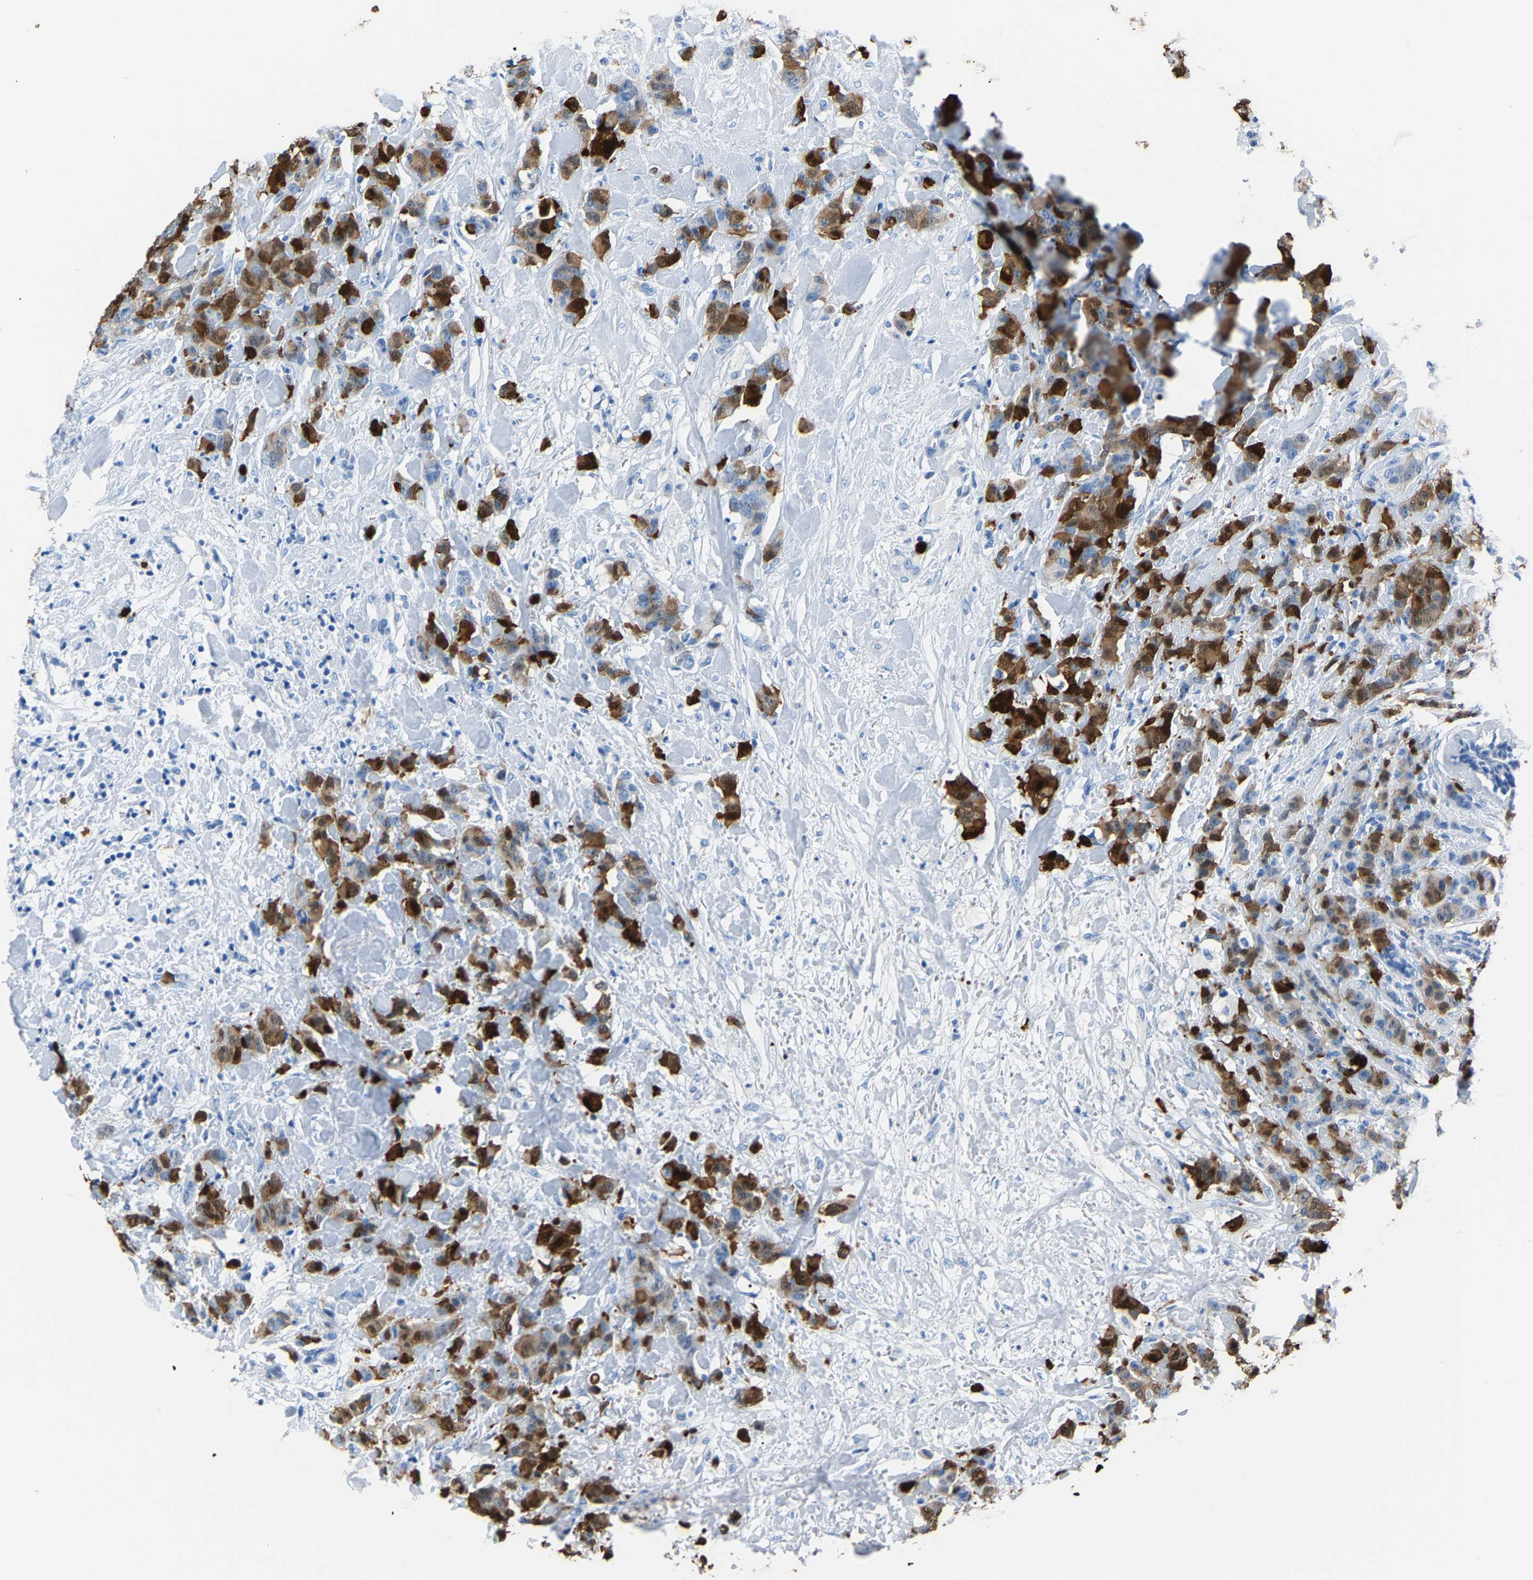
{"staining": {"intensity": "strong", "quantity": ">75%", "location": "cytoplasmic/membranous"}, "tissue": "breast cancer", "cell_type": "Tumor cells", "image_type": "cancer", "snomed": [{"axis": "morphology", "description": "Normal tissue, NOS"}, {"axis": "morphology", "description": "Duct carcinoma"}, {"axis": "topography", "description": "Breast"}], "caption": "Immunohistochemical staining of human breast cancer (intraductal carcinoma) exhibits strong cytoplasmic/membranous protein staining in approximately >75% of tumor cells.", "gene": "S100P", "patient": {"sex": "female", "age": 40}}